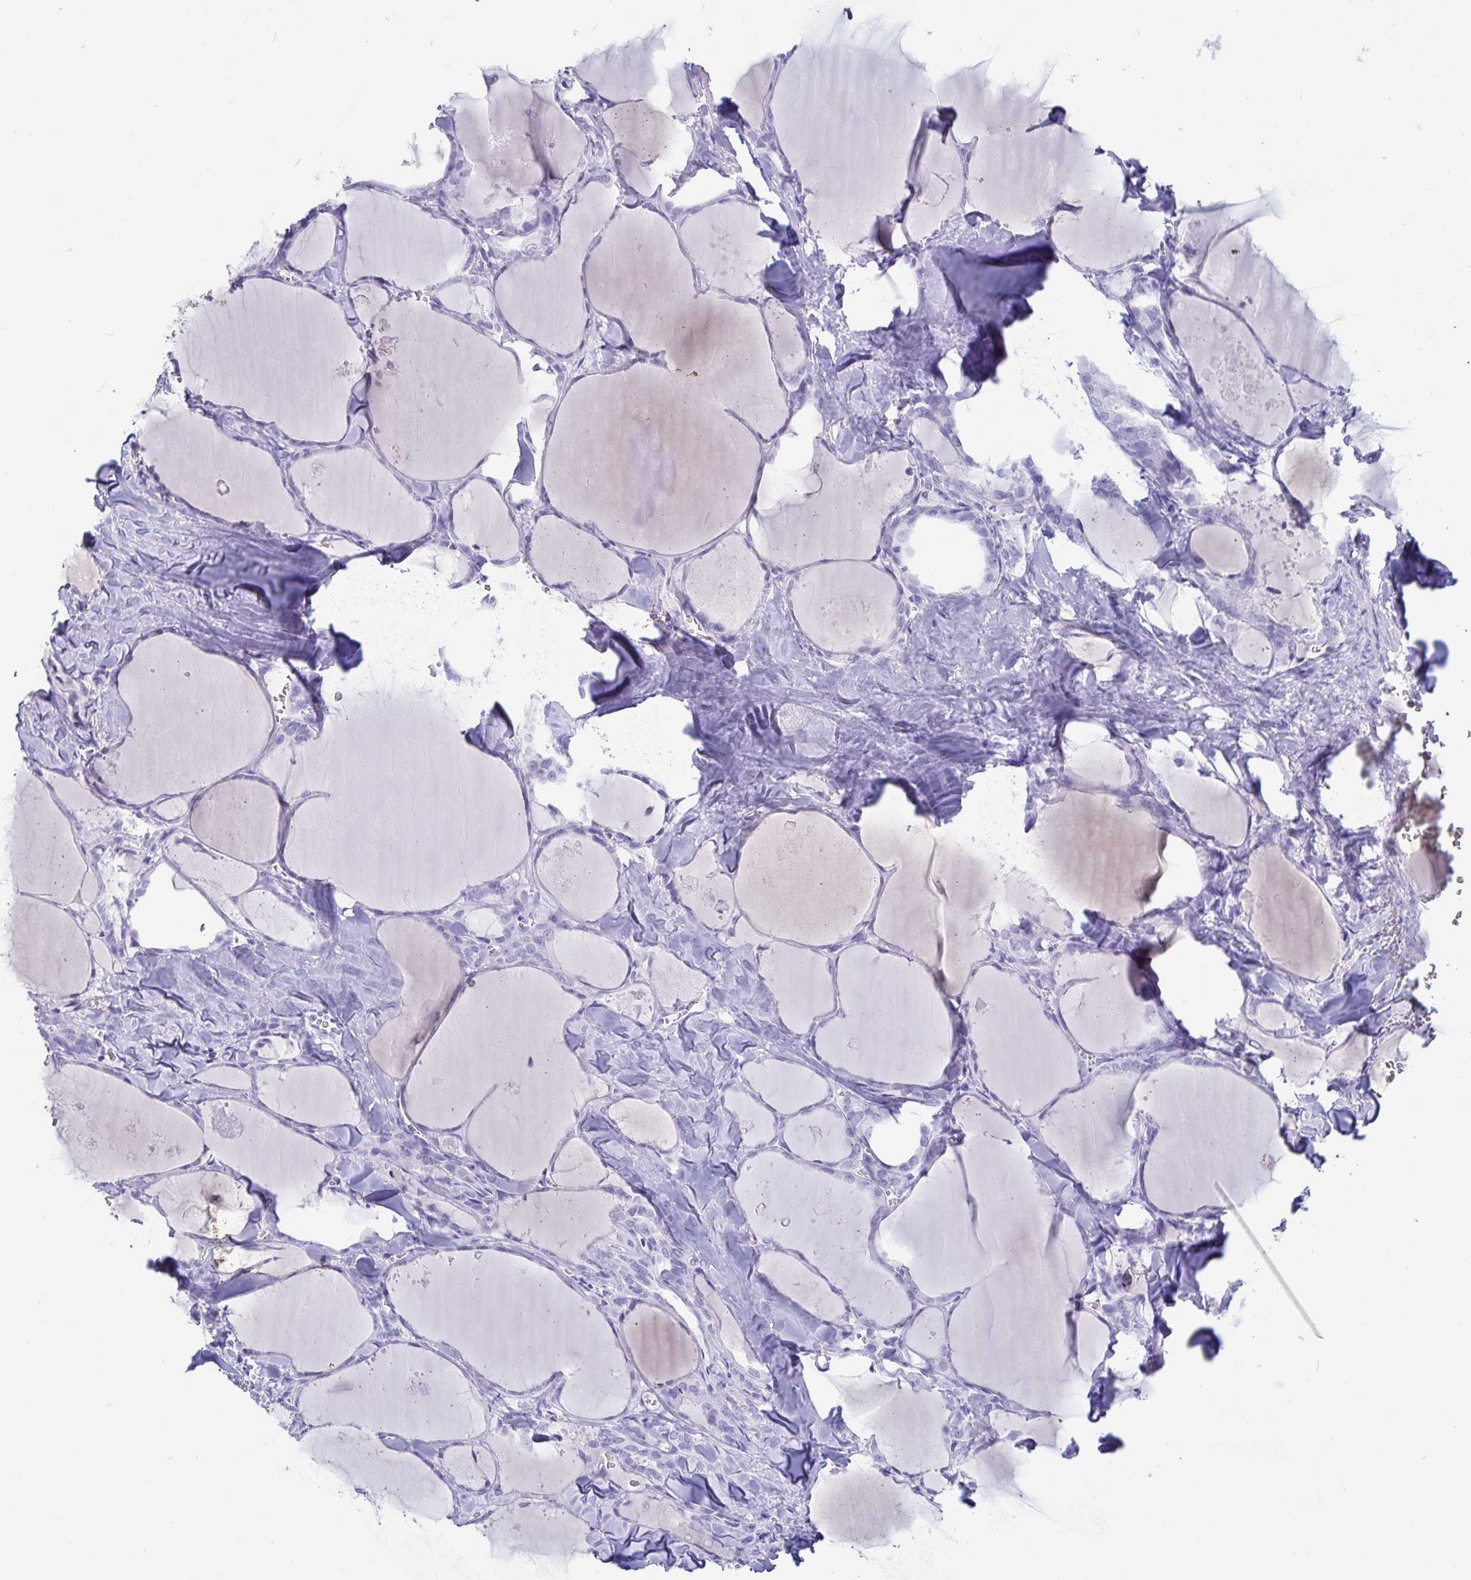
{"staining": {"intensity": "negative", "quantity": "none", "location": "none"}, "tissue": "thyroid cancer", "cell_type": "Tumor cells", "image_type": "cancer", "snomed": [{"axis": "morphology", "description": "Papillary adenocarcinoma, NOS"}, {"axis": "topography", "description": "Thyroid gland"}], "caption": "The image exhibits no staining of tumor cells in papillary adenocarcinoma (thyroid).", "gene": "BPIFA3", "patient": {"sex": "male", "age": 30}}